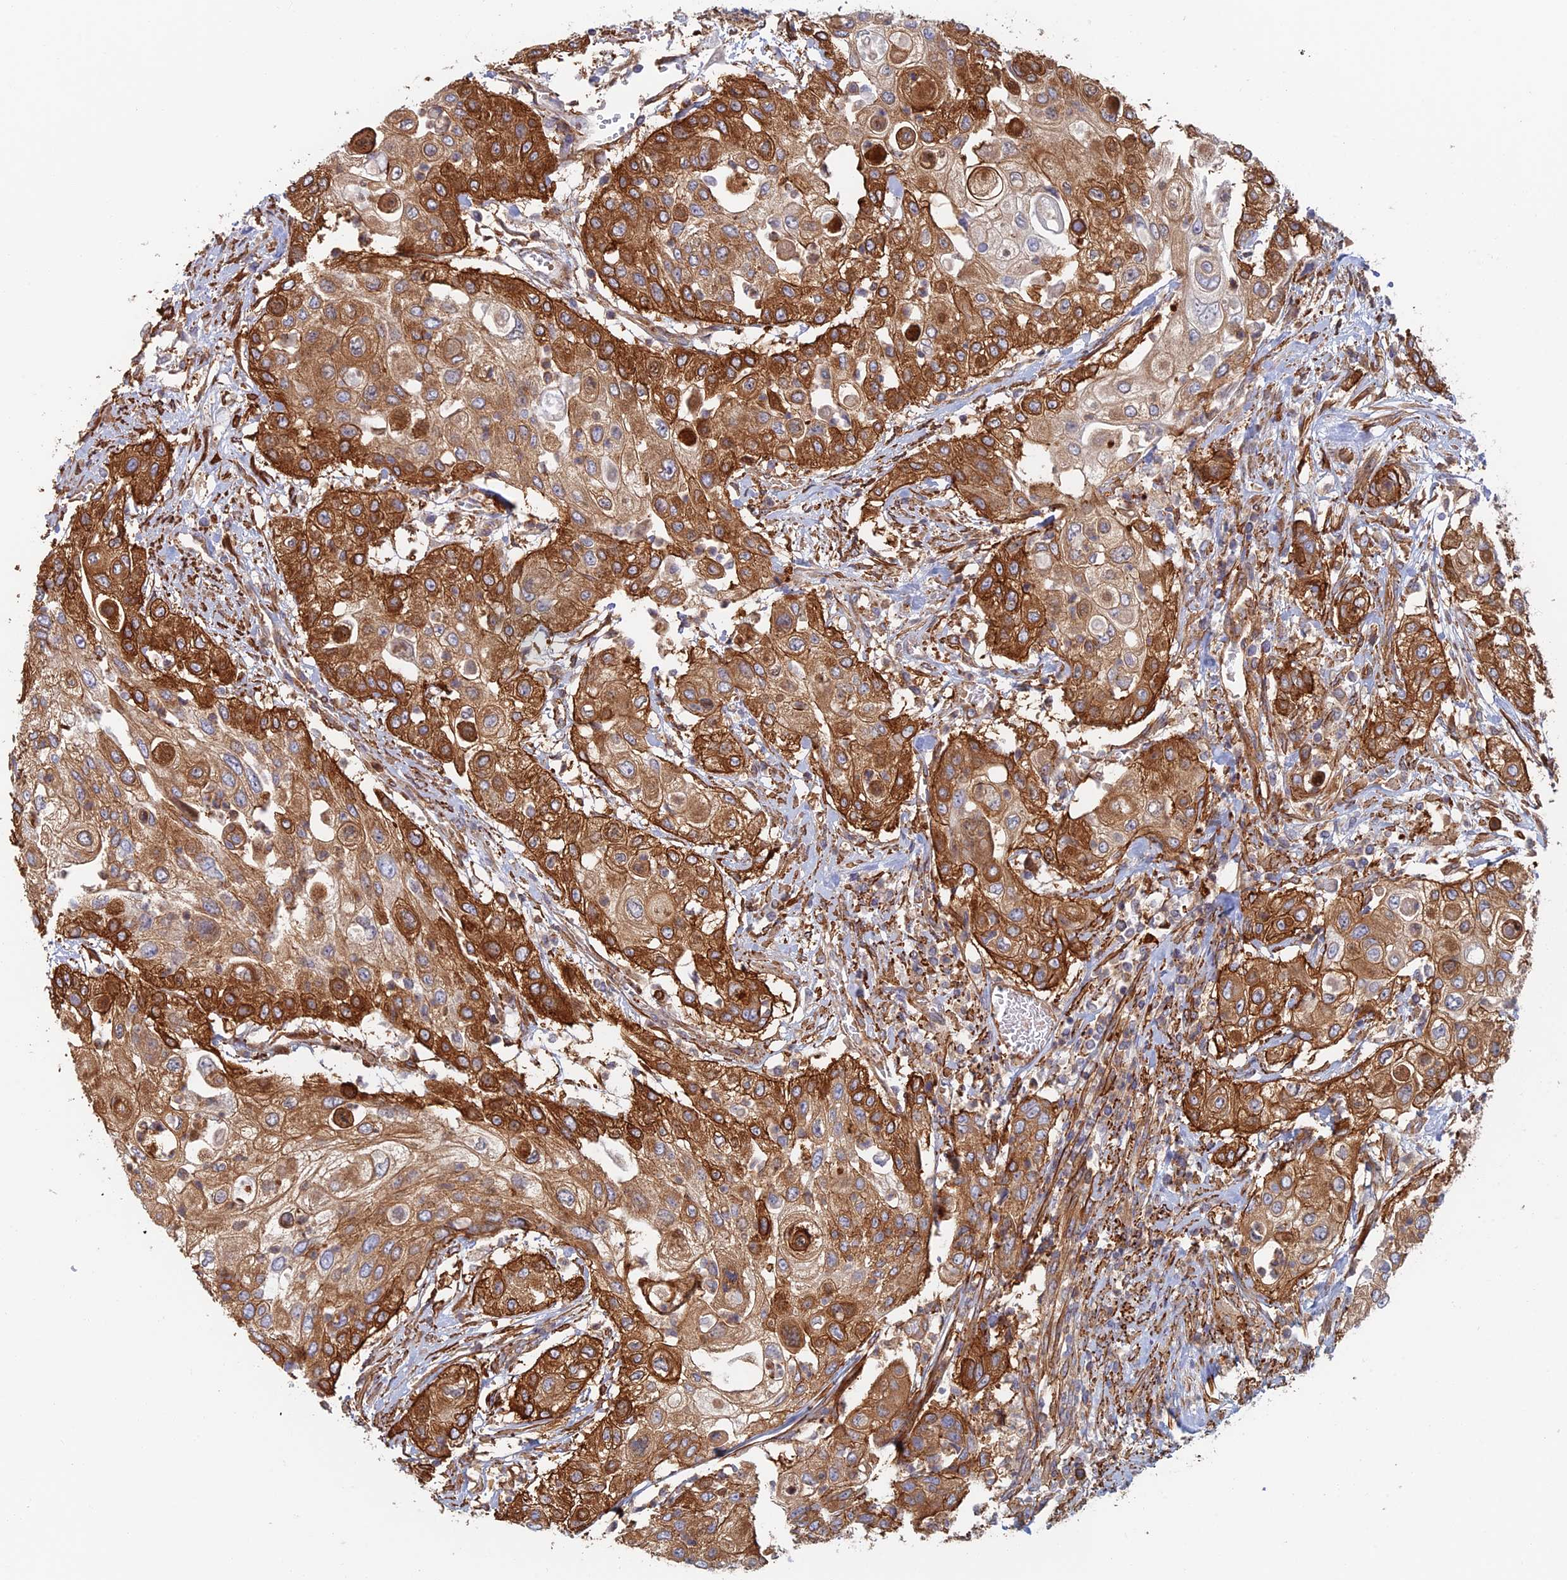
{"staining": {"intensity": "strong", "quantity": ">75%", "location": "cytoplasmic/membranous"}, "tissue": "urothelial cancer", "cell_type": "Tumor cells", "image_type": "cancer", "snomed": [{"axis": "morphology", "description": "Urothelial carcinoma, High grade"}, {"axis": "topography", "description": "Urinary bladder"}], "caption": "The histopathology image demonstrates immunohistochemical staining of urothelial cancer. There is strong cytoplasmic/membranous expression is seen in approximately >75% of tumor cells.", "gene": "PAK4", "patient": {"sex": "female", "age": 79}}